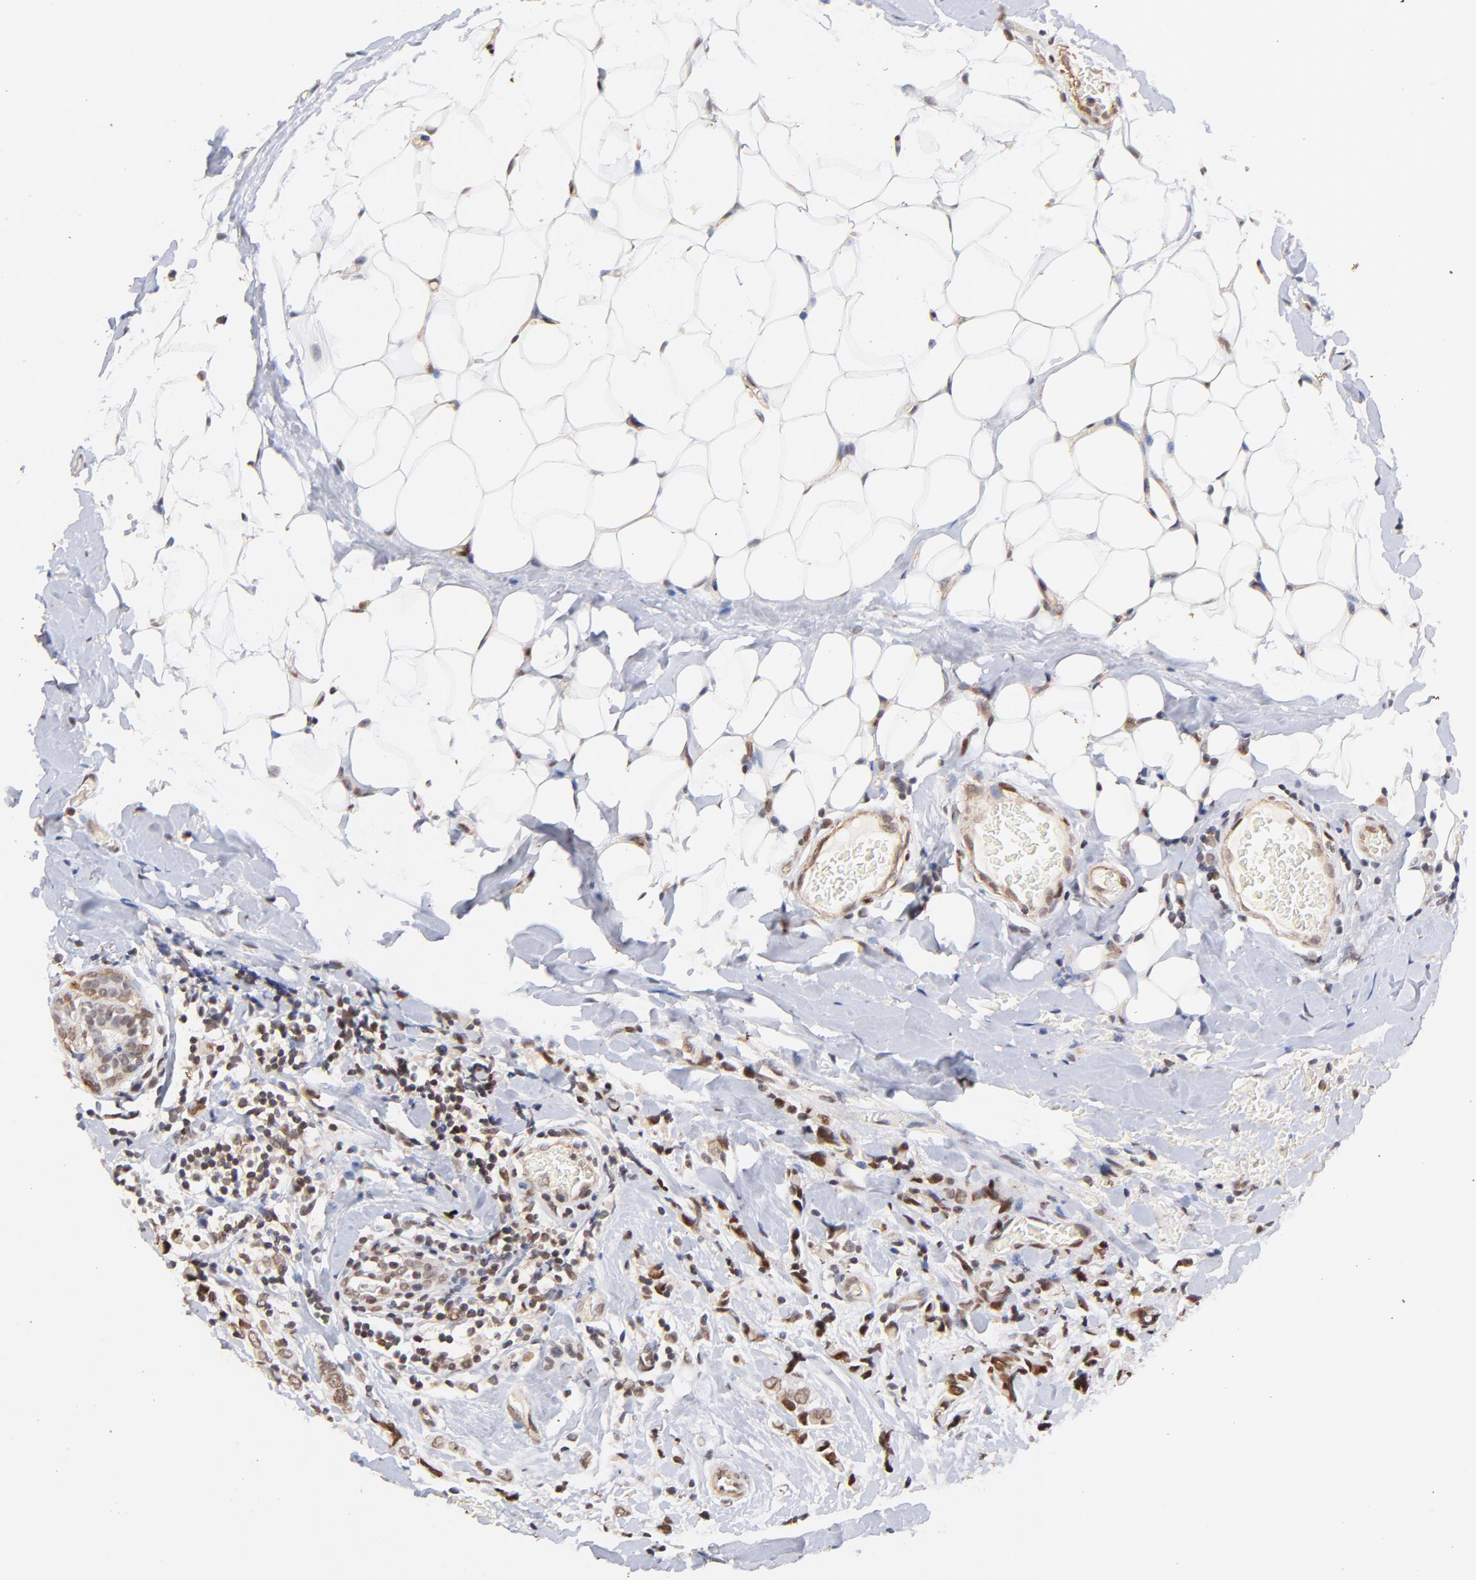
{"staining": {"intensity": "moderate", "quantity": ">75%", "location": "cytoplasmic/membranous,nuclear"}, "tissue": "breast cancer", "cell_type": "Tumor cells", "image_type": "cancer", "snomed": [{"axis": "morphology", "description": "Lobular carcinoma"}, {"axis": "topography", "description": "Breast"}], "caption": "Immunohistochemistry (IHC) staining of breast cancer (lobular carcinoma), which demonstrates medium levels of moderate cytoplasmic/membranous and nuclear positivity in about >75% of tumor cells indicating moderate cytoplasmic/membranous and nuclear protein positivity. The staining was performed using DAB (brown) for protein detection and nuclei were counterstained in hematoxylin (blue).", "gene": "ZFP92", "patient": {"sex": "female", "age": 57}}